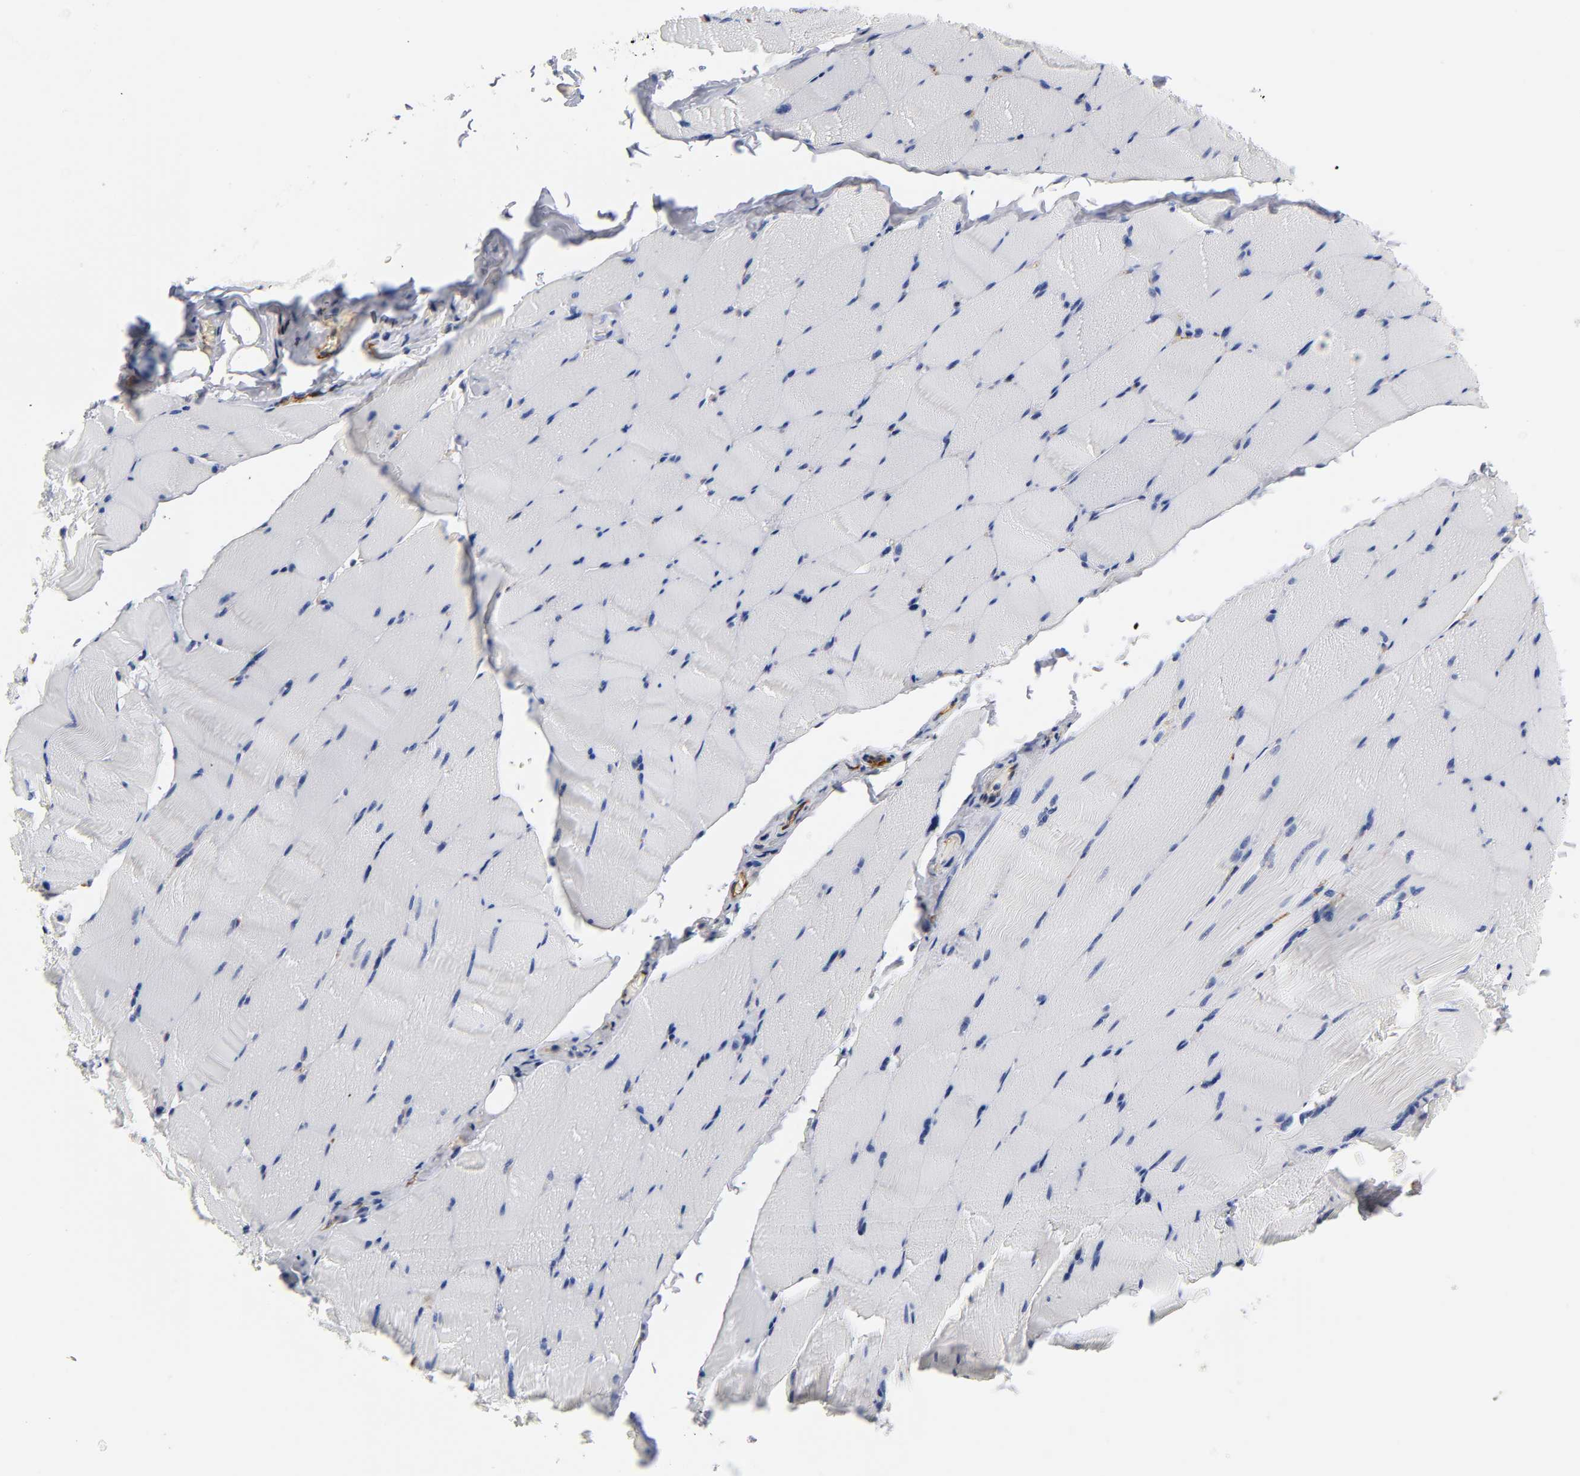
{"staining": {"intensity": "negative", "quantity": "none", "location": "none"}, "tissue": "skeletal muscle", "cell_type": "Myocytes", "image_type": "normal", "snomed": [{"axis": "morphology", "description": "Normal tissue, NOS"}, {"axis": "topography", "description": "Skeletal muscle"}], "caption": "The IHC histopathology image has no significant expression in myocytes of skeletal muscle. (Immunohistochemistry, brightfield microscopy, high magnification).", "gene": "ICAM1", "patient": {"sex": "male", "age": 62}}